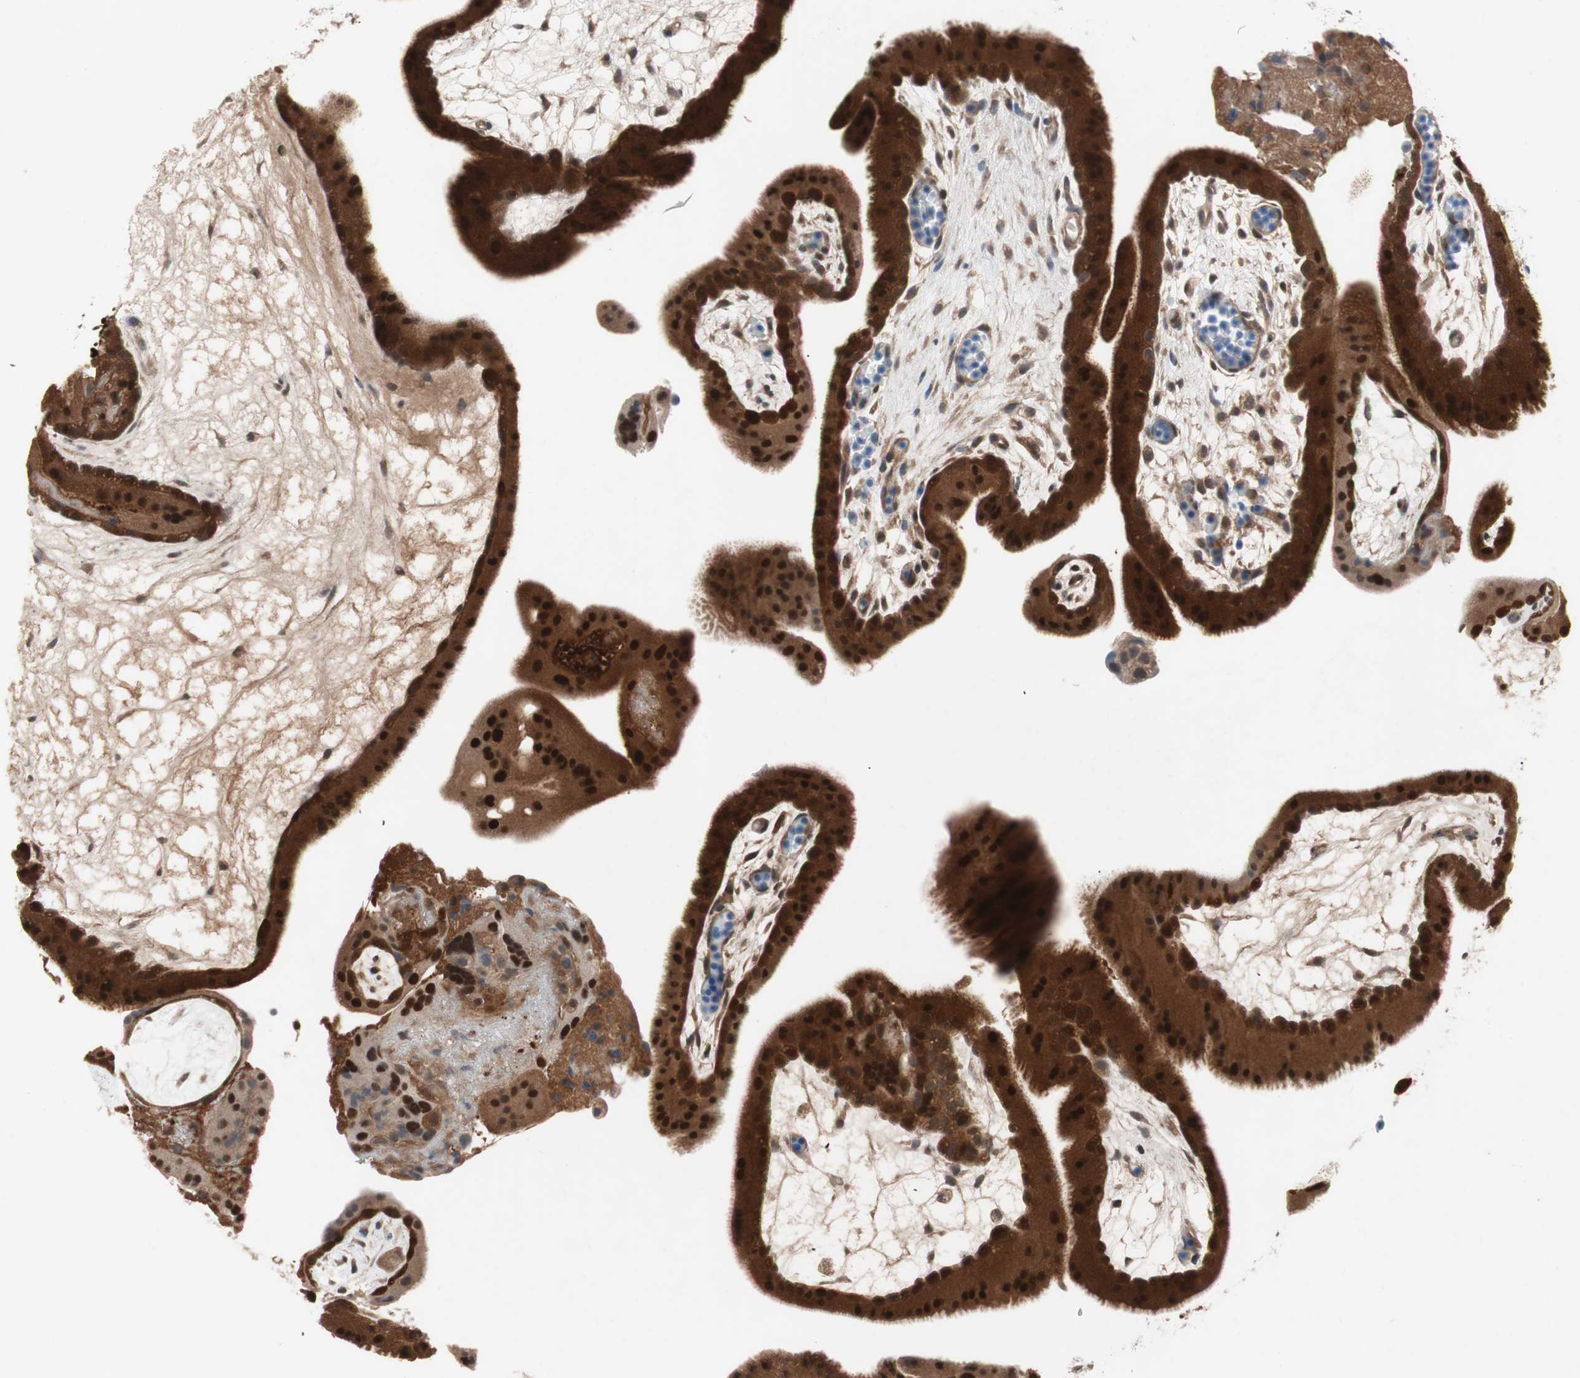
{"staining": {"intensity": "moderate", "quantity": ">75%", "location": "cytoplasmic/membranous"}, "tissue": "placenta", "cell_type": "Decidual cells", "image_type": "normal", "snomed": [{"axis": "morphology", "description": "Normal tissue, NOS"}, {"axis": "topography", "description": "Placenta"}], "caption": "Protein staining displays moderate cytoplasmic/membranous expression in about >75% of decidual cells in normal placenta. (Stains: DAB in brown, nuclei in blue, Microscopy: brightfield microscopy at high magnification).", "gene": "GALT", "patient": {"sex": "female", "age": 19}}